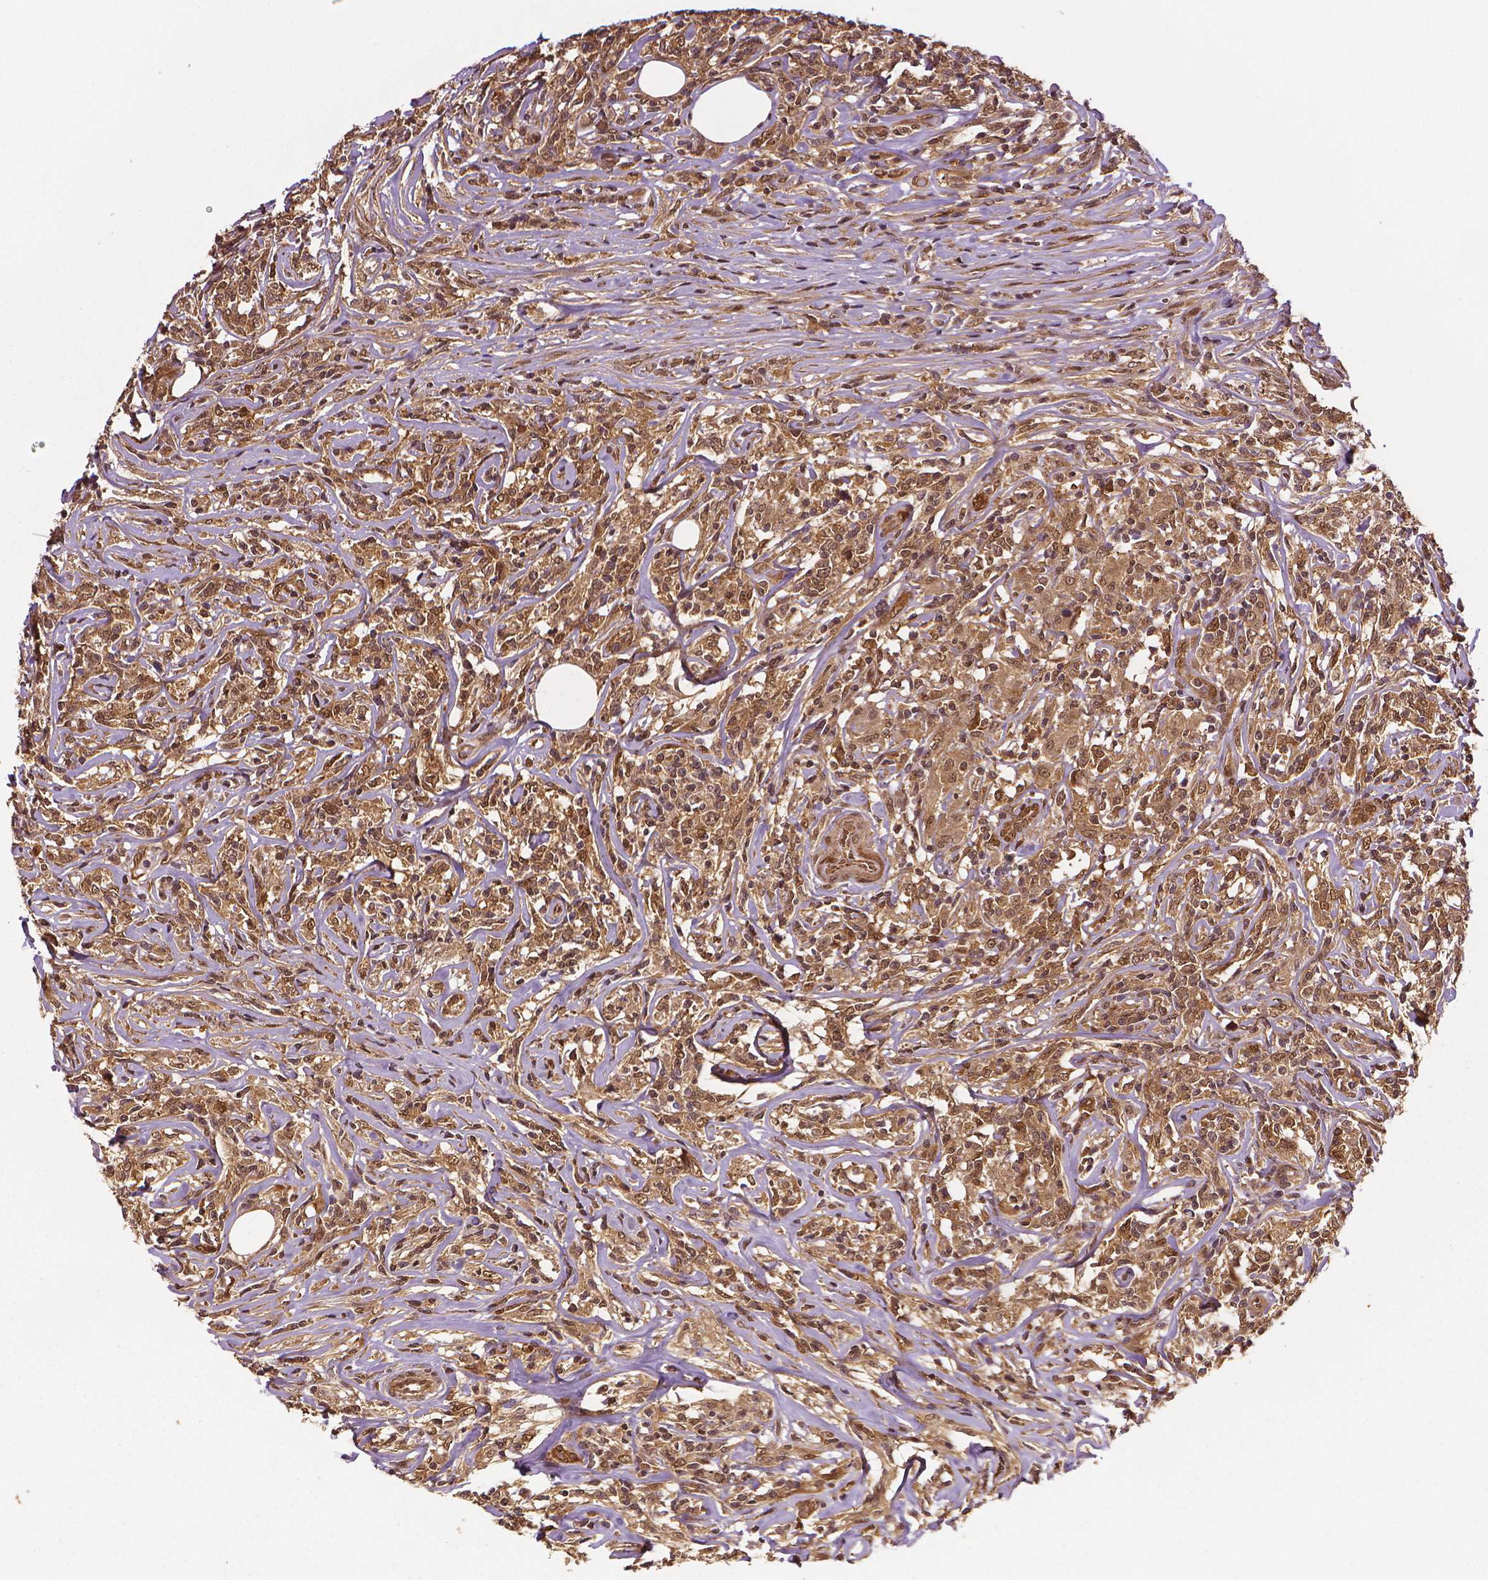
{"staining": {"intensity": "moderate", "quantity": ">75%", "location": "cytoplasmic/membranous"}, "tissue": "lymphoma", "cell_type": "Tumor cells", "image_type": "cancer", "snomed": [{"axis": "morphology", "description": "Malignant lymphoma, non-Hodgkin's type, High grade"}, {"axis": "topography", "description": "Lymph node"}], "caption": "High-grade malignant lymphoma, non-Hodgkin's type stained for a protein reveals moderate cytoplasmic/membranous positivity in tumor cells. Ihc stains the protein of interest in brown and the nuclei are stained blue.", "gene": "STAT3", "patient": {"sex": "female", "age": 84}}